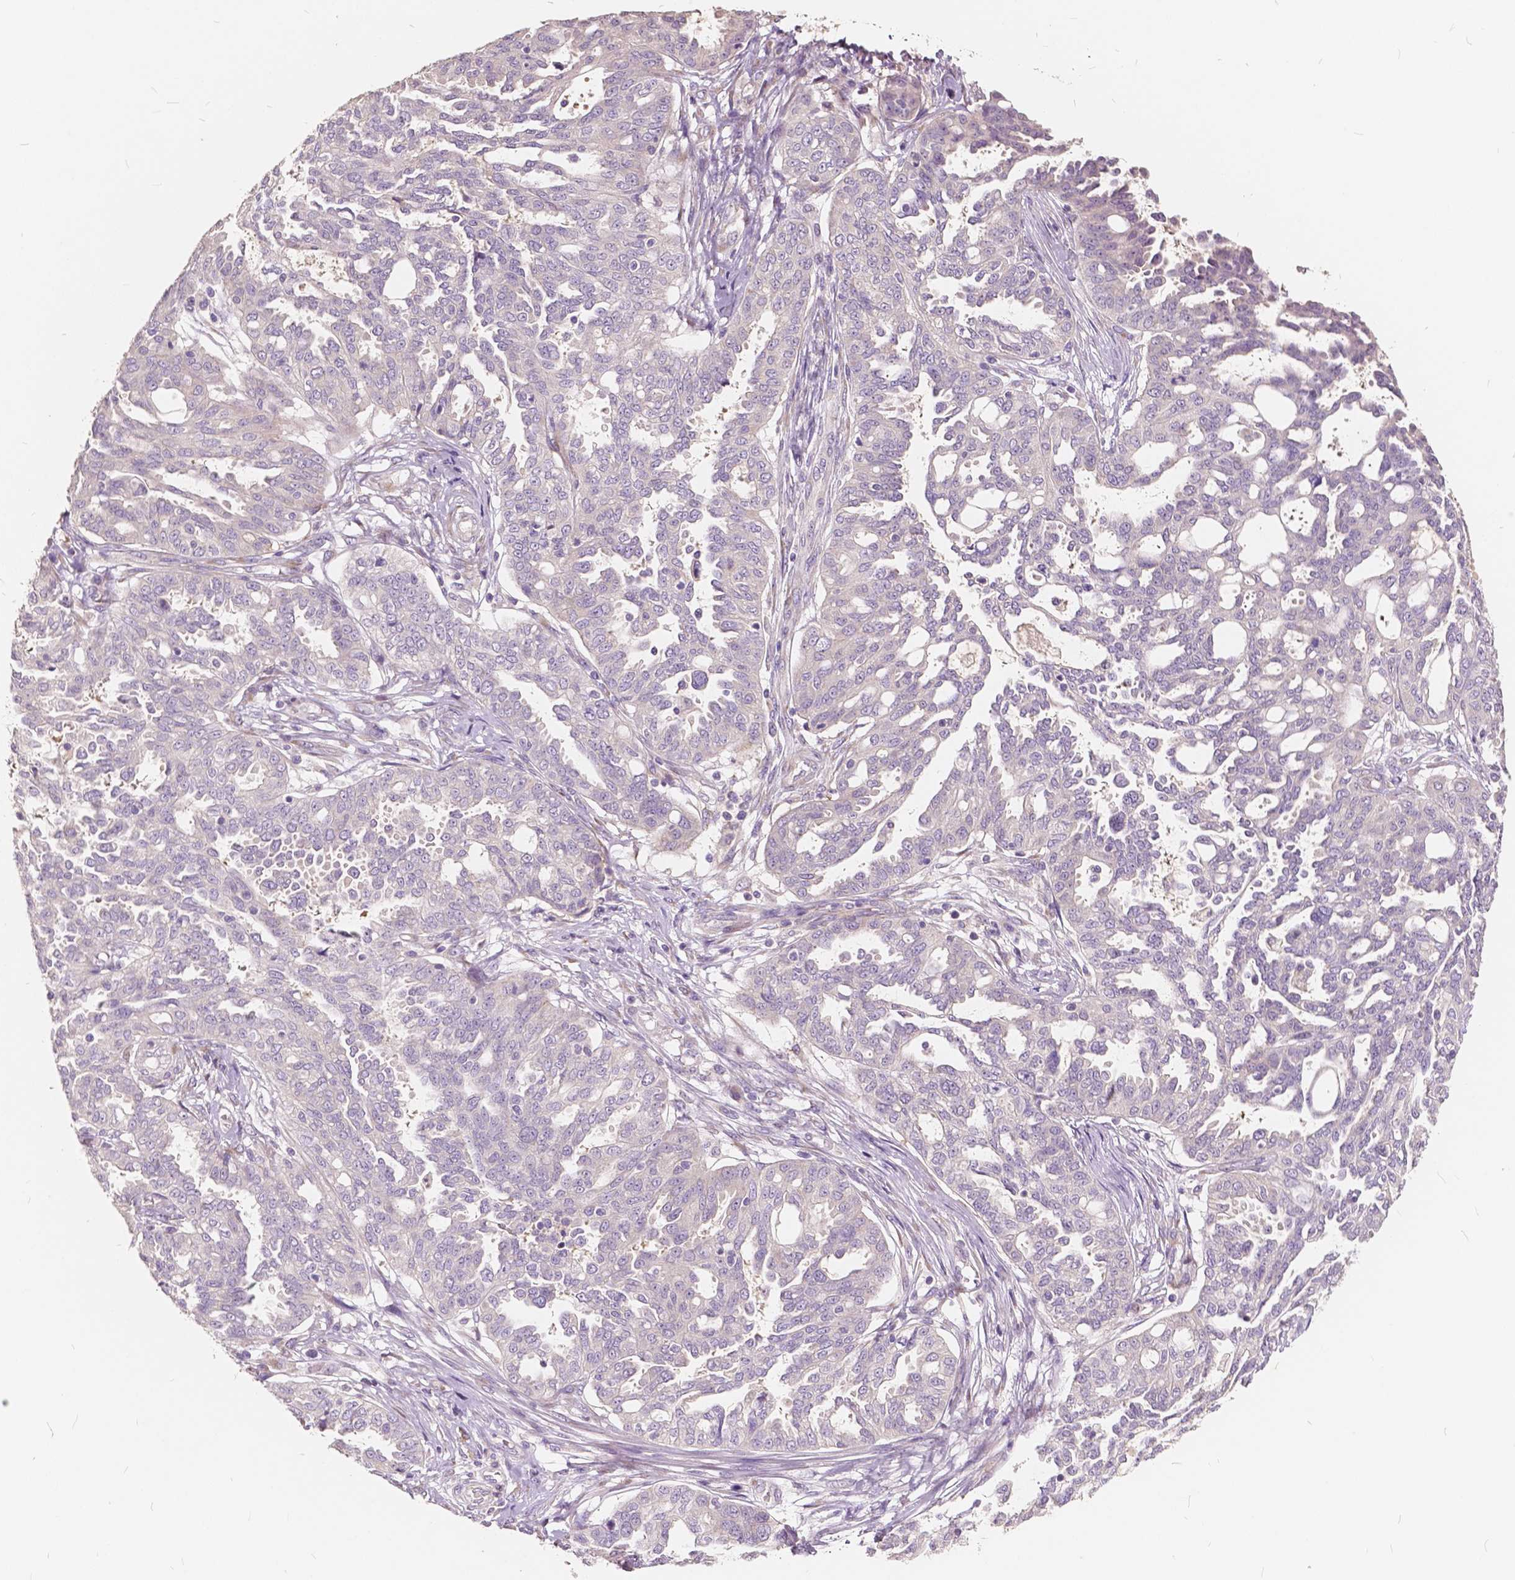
{"staining": {"intensity": "negative", "quantity": "none", "location": "none"}, "tissue": "ovarian cancer", "cell_type": "Tumor cells", "image_type": "cancer", "snomed": [{"axis": "morphology", "description": "Cystadenocarcinoma, serous, NOS"}, {"axis": "topography", "description": "Ovary"}], "caption": "Tumor cells show no significant expression in serous cystadenocarcinoma (ovarian).", "gene": "SLC7A8", "patient": {"sex": "female", "age": 67}}